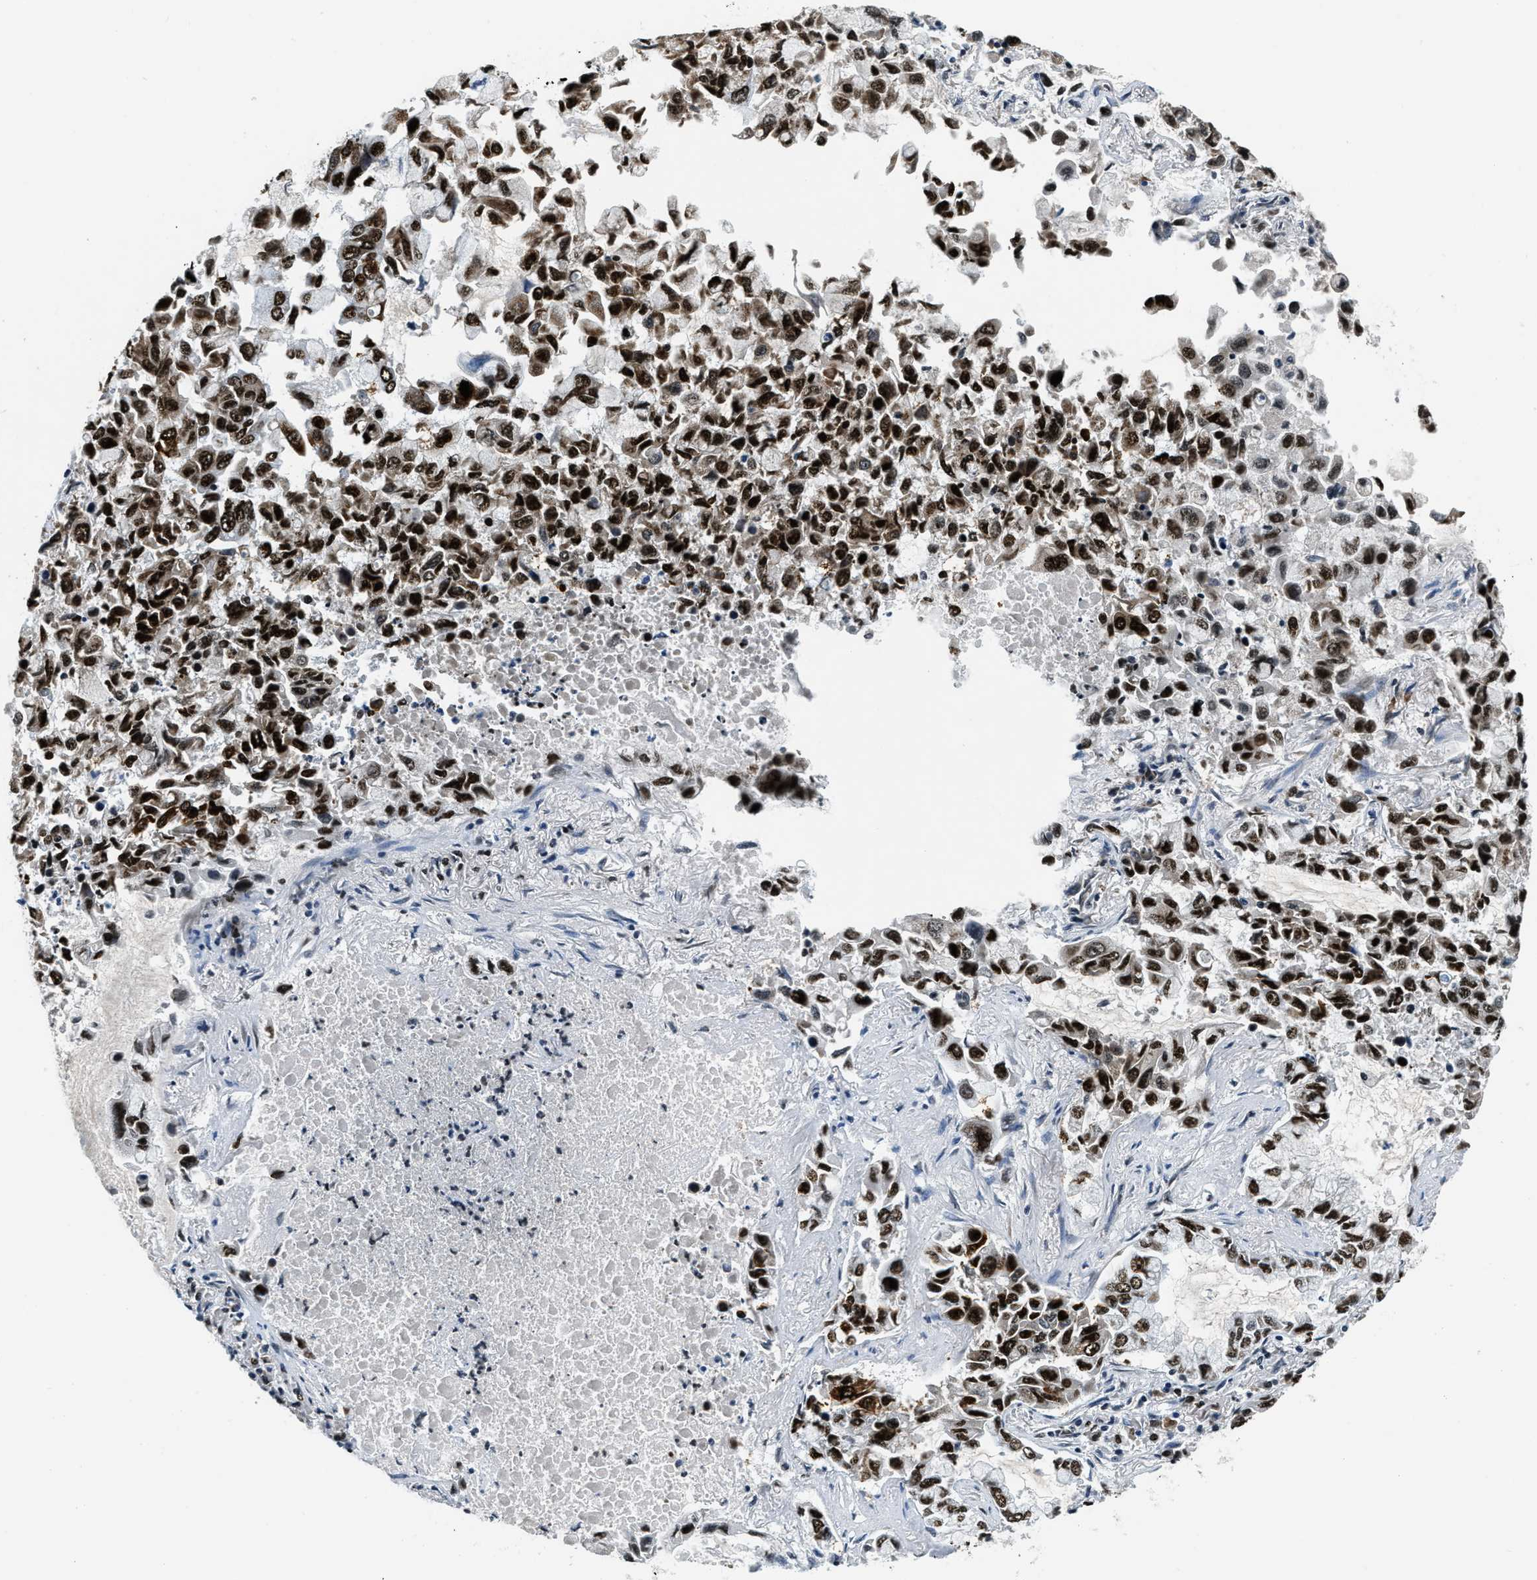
{"staining": {"intensity": "strong", "quantity": ">75%", "location": "nuclear"}, "tissue": "lung cancer", "cell_type": "Tumor cells", "image_type": "cancer", "snomed": [{"axis": "morphology", "description": "Adenocarcinoma, NOS"}, {"axis": "topography", "description": "Lung"}], "caption": "The histopathology image displays a brown stain indicating the presence of a protein in the nuclear of tumor cells in adenocarcinoma (lung).", "gene": "TOP1", "patient": {"sex": "male", "age": 64}}